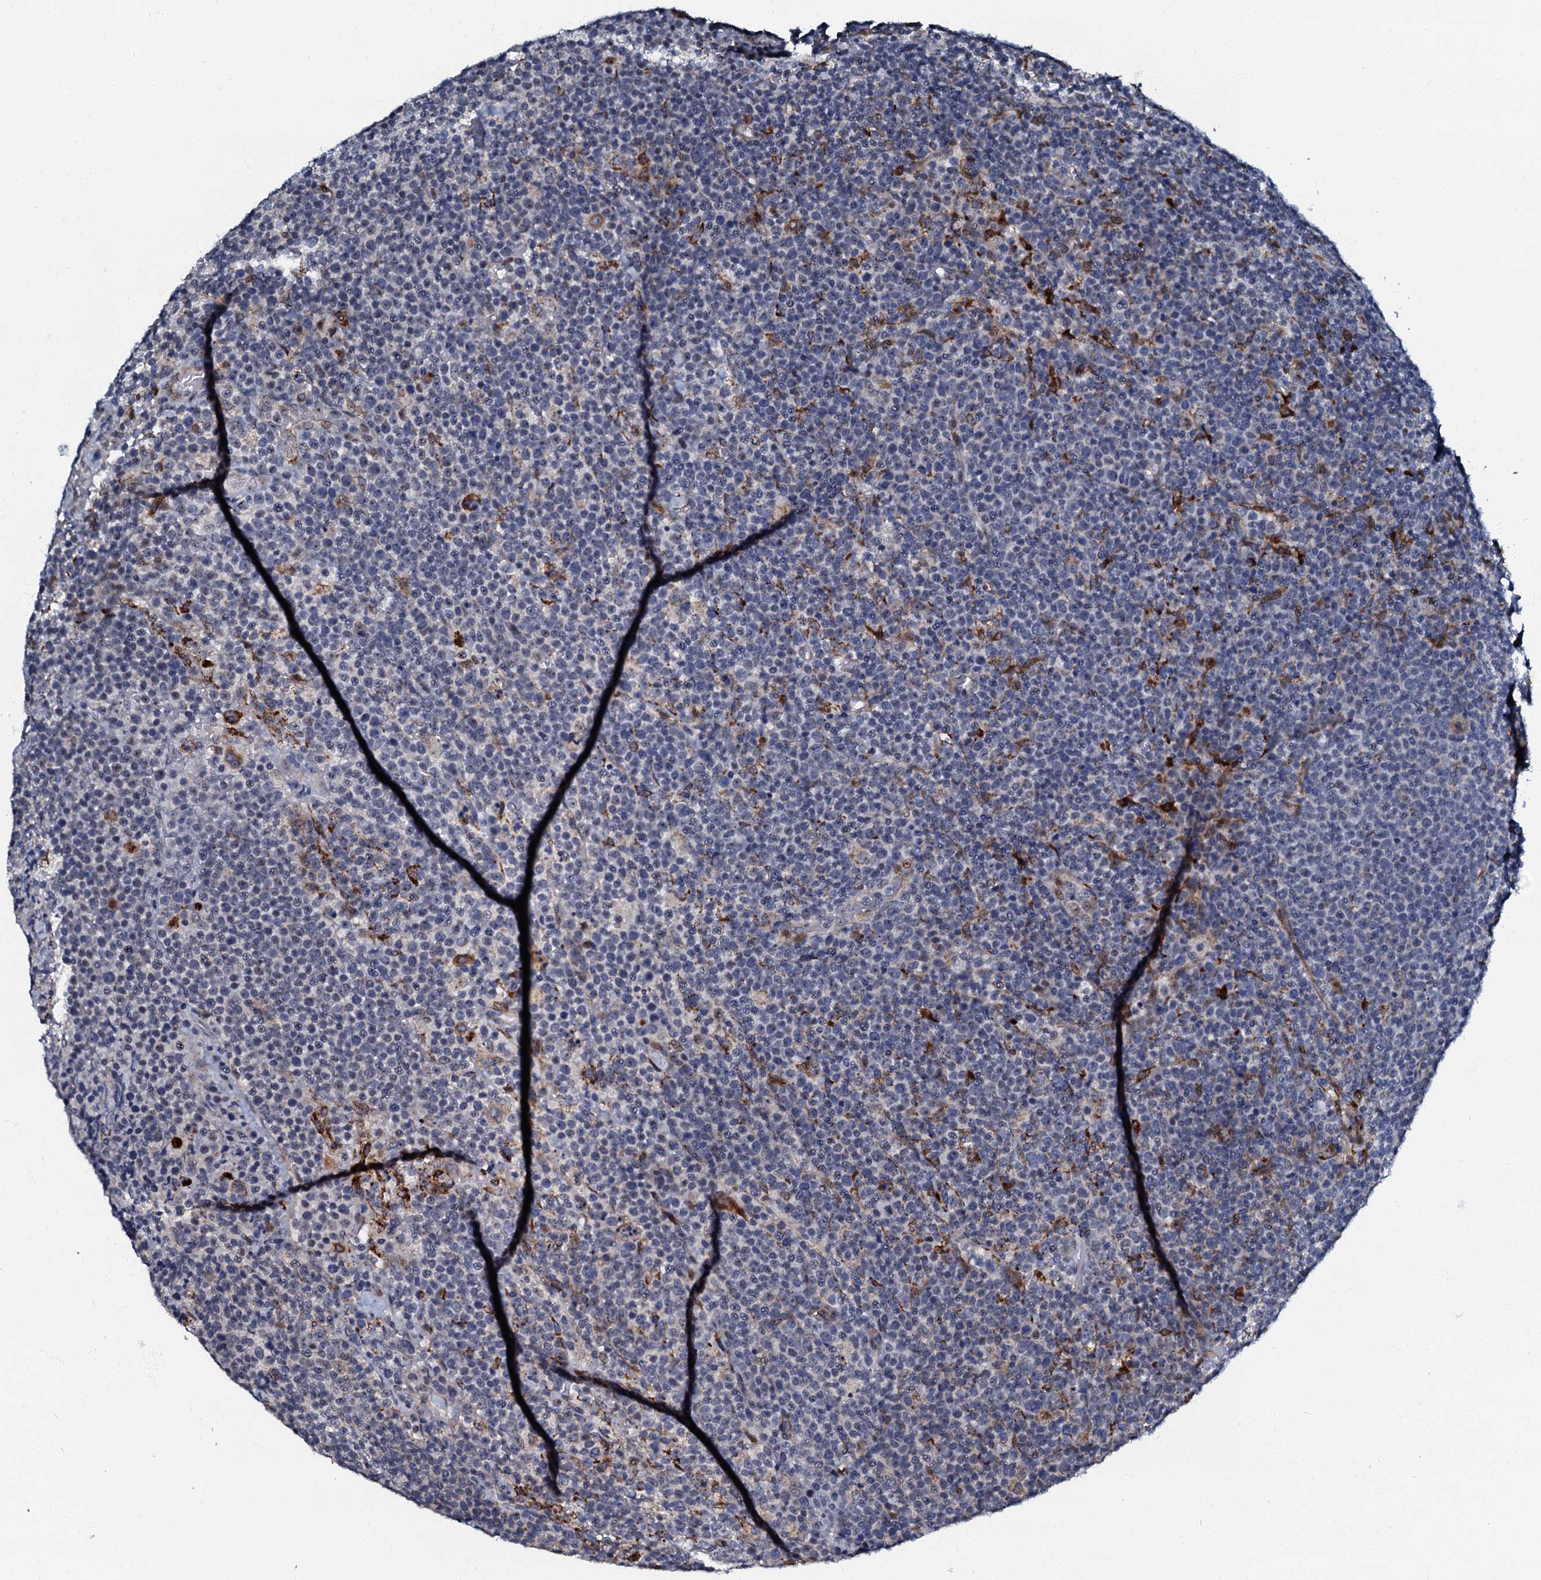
{"staining": {"intensity": "negative", "quantity": "none", "location": "none"}, "tissue": "lymphoma", "cell_type": "Tumor cells", "image_type": "cancer", "snomed": [{"axis": "morphology", "description": "Malignant lymphoma, non-Hodgkin's type, High grade"}, {"axis": "topography", "description": "Lymph node"}], "caption": "Histopathology image shows no significant protein staining in tumor cells of lymphoma. Brightfield microscopy of immunohistochemistry (IHC) stained with DAB (brown) and hematoxylin (blue), captured at high magnification.", "gene": "OLAH", "patient": {"sex": "male", "age": 61}}